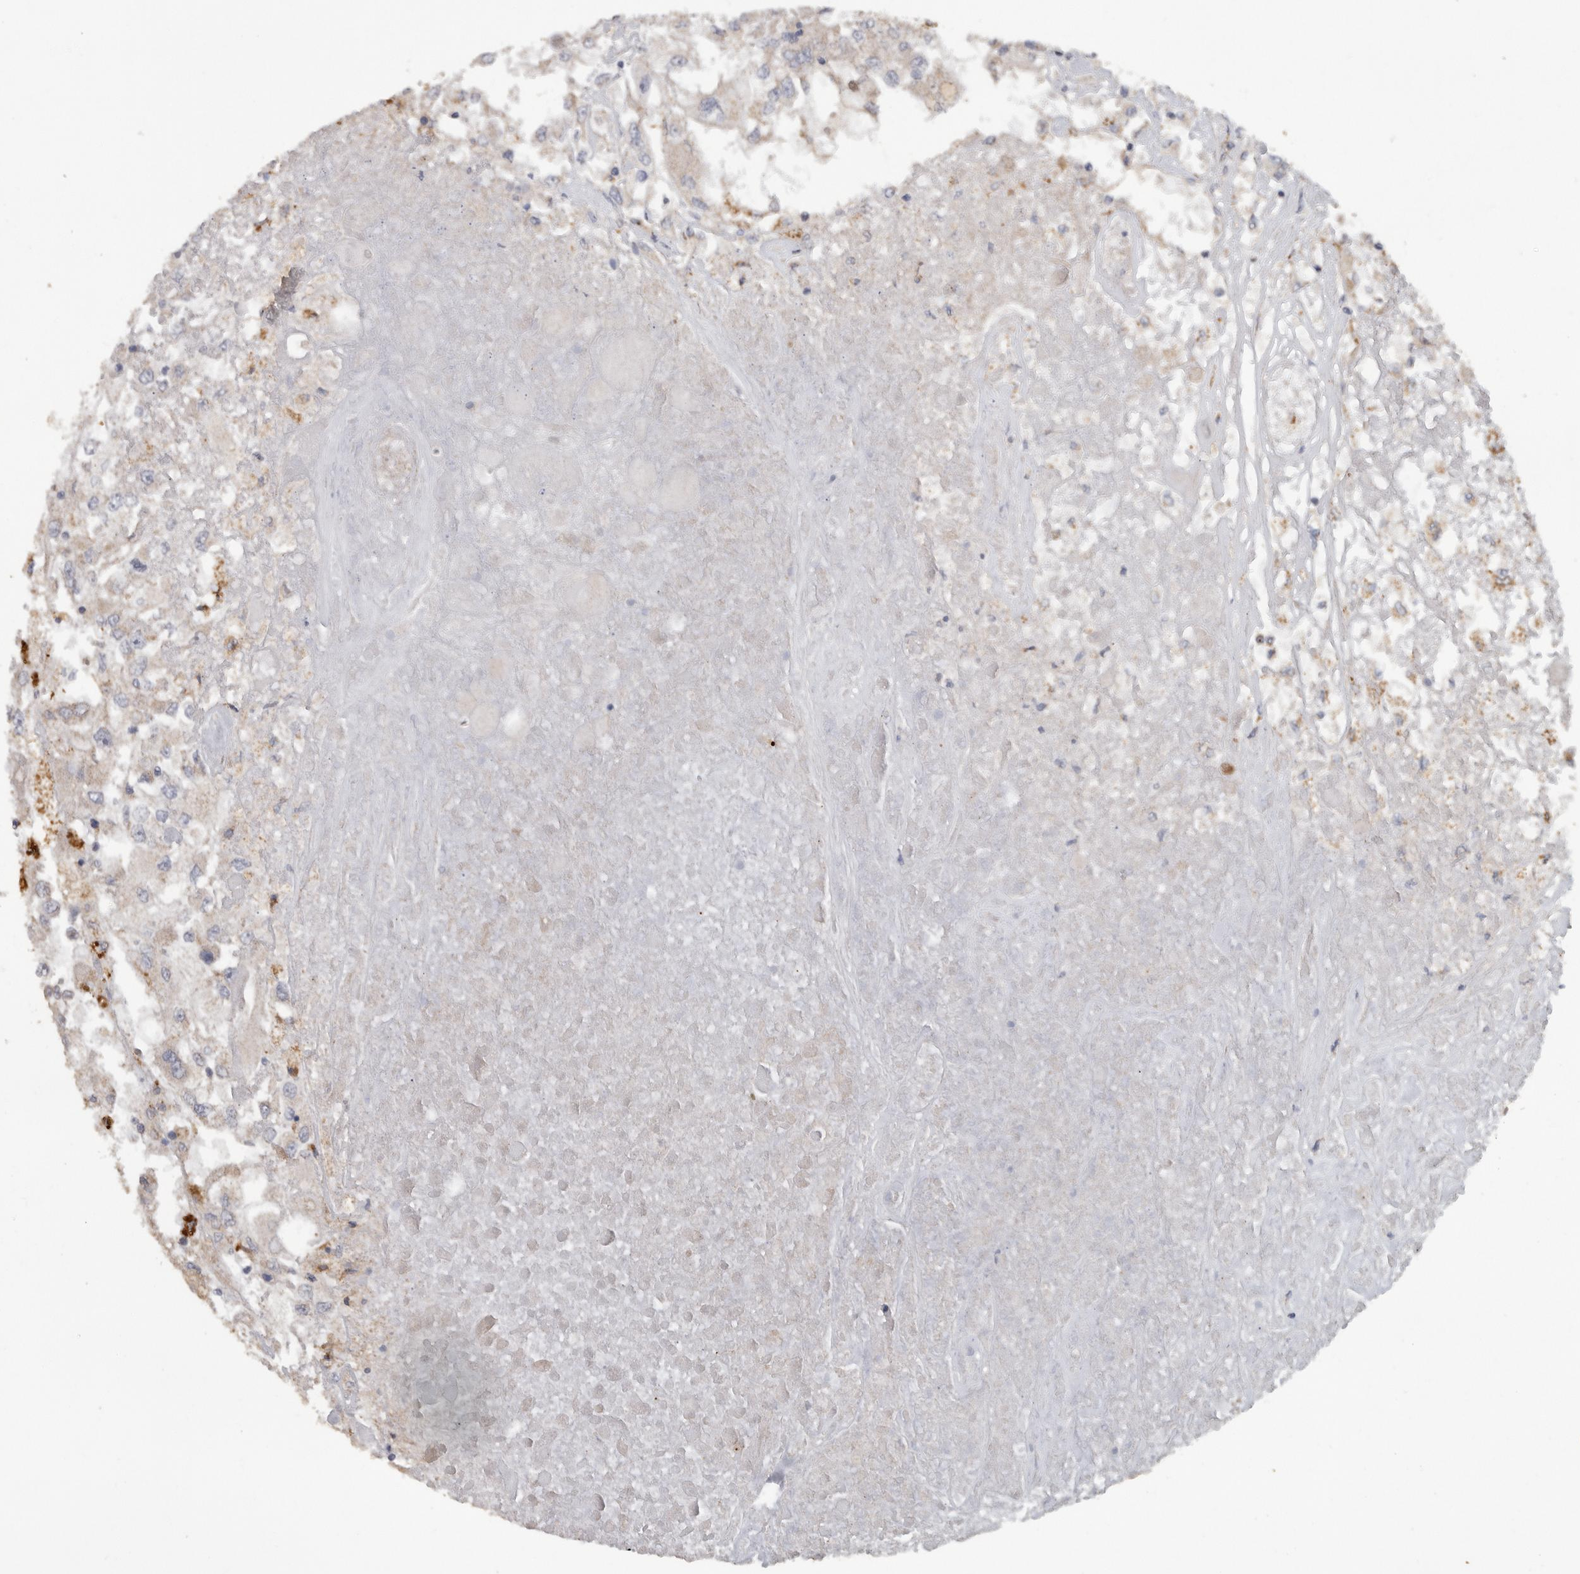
{"staining": {"intensity": "negative", "quantity": "none", "location": "none"}, "tissue": "renal cancer", "cell_type": "Tumor cells", "image_type": "cancer", "snomed": [{"axis": "morphology", "description": "Adenocarcinoma, NOS"}, {"axis": "topography", "description": "Kidney"}], "caption": "The IHC histopathology image has no significant positivity in tumor cells of renal cancer (adenocarcinoma) tissue. The staining is performed using DAB (3,3'-diaminobenzidine) brown chromogen with nuclei counter-stained in using hematoxylin.", "gene": "PODXL2", "patient": {"sex": "female", "age": 52}}